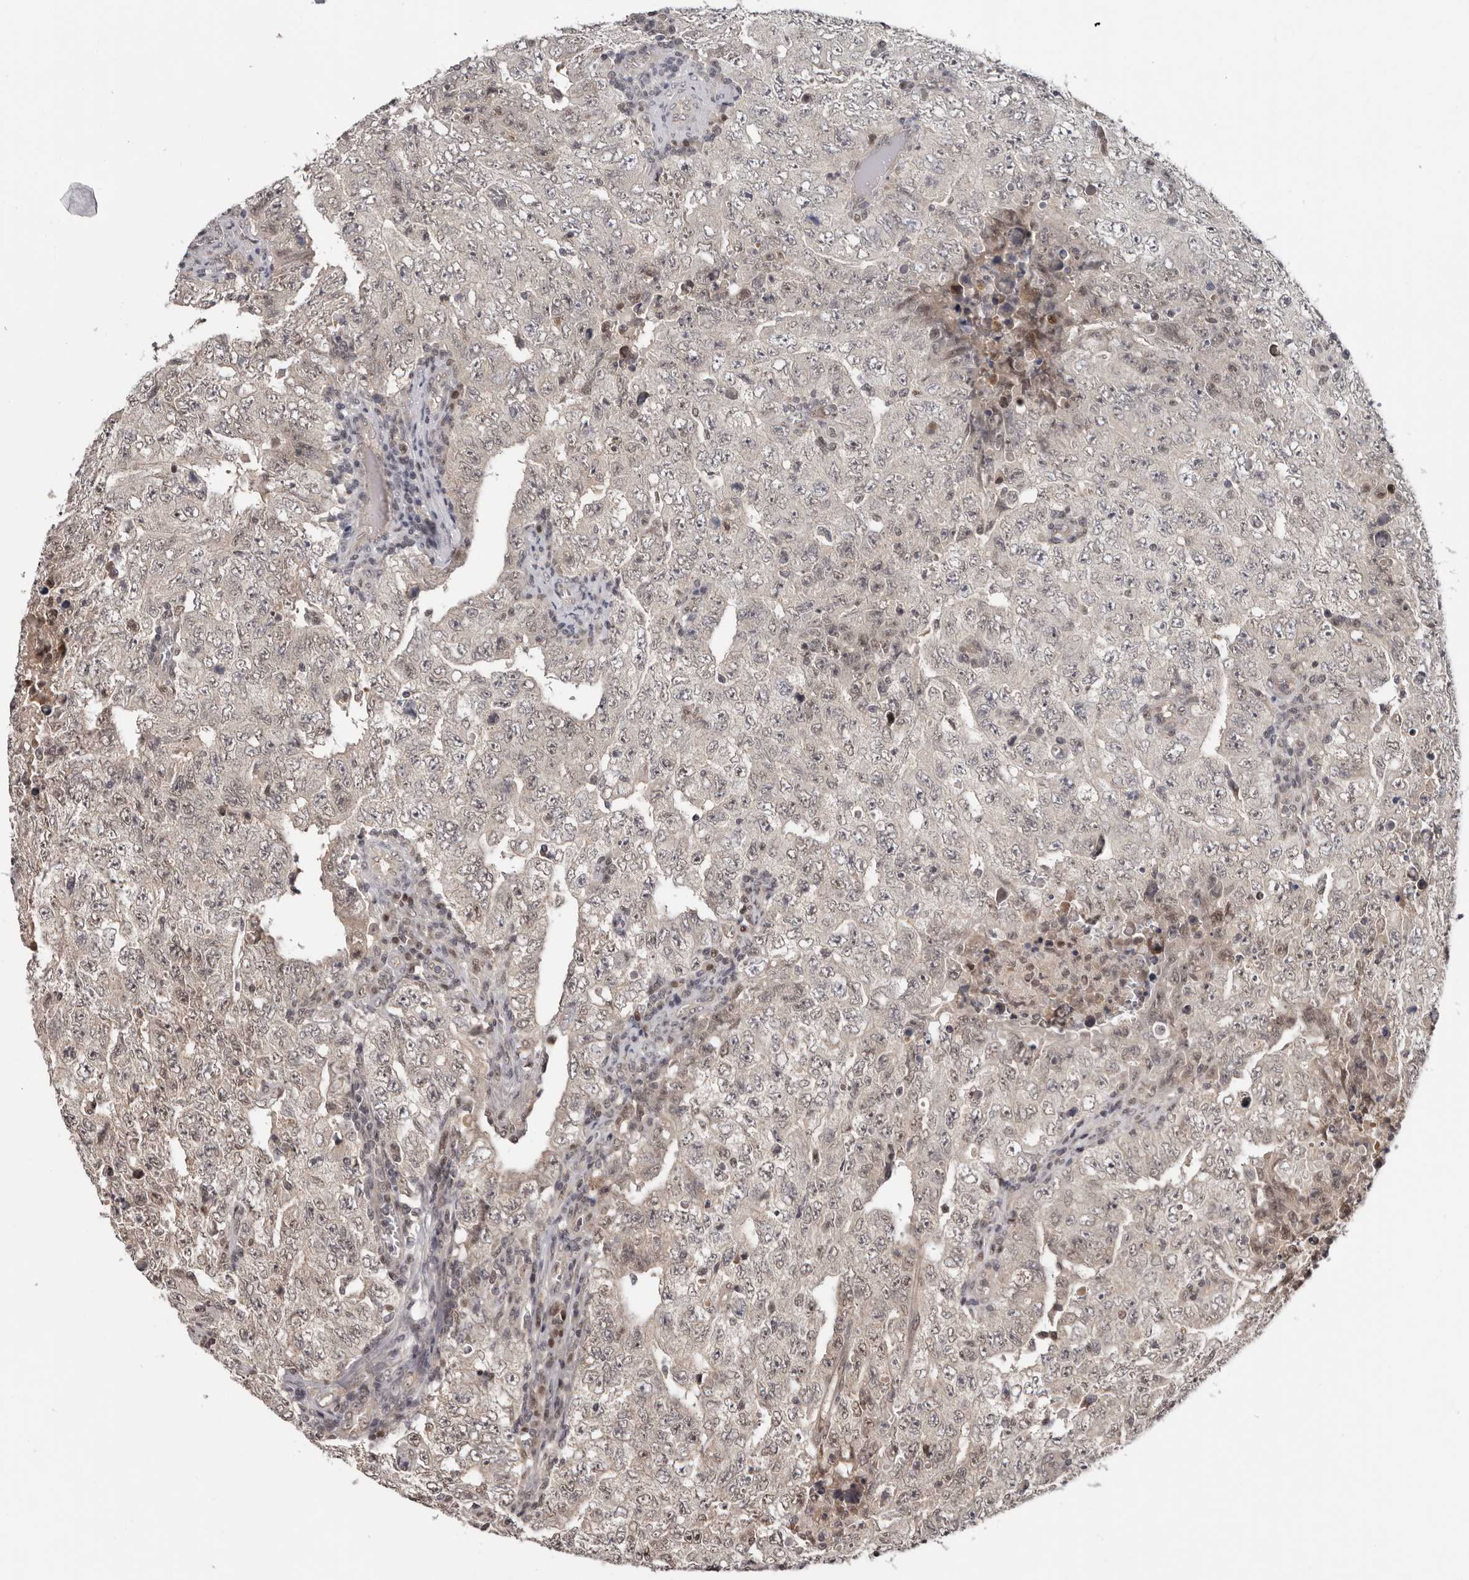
{"staining": {"intensity": "weak", "quantity": "25%-75%", "location": "cytoplasmic/membranous,nuclear"}, "tissue": "testis cancer", "cell_type": "Tumor cells", "image_type": "cancer", "snomed": [{"axis": "morphology", "description": "Carcinoma, Embryonal, NOS"}, {"axis": "topography", "description": "Testis"}], "caption": "About 25%-75% of tumor cells in human testis embryonal carcinoma exhibit weak cytoplasmic/membranous and nuclear protein positivity as visualized by brown immunohistochemical staining.", "gene": "TBX5", "patient": {"sex": "male", "age": 26}}